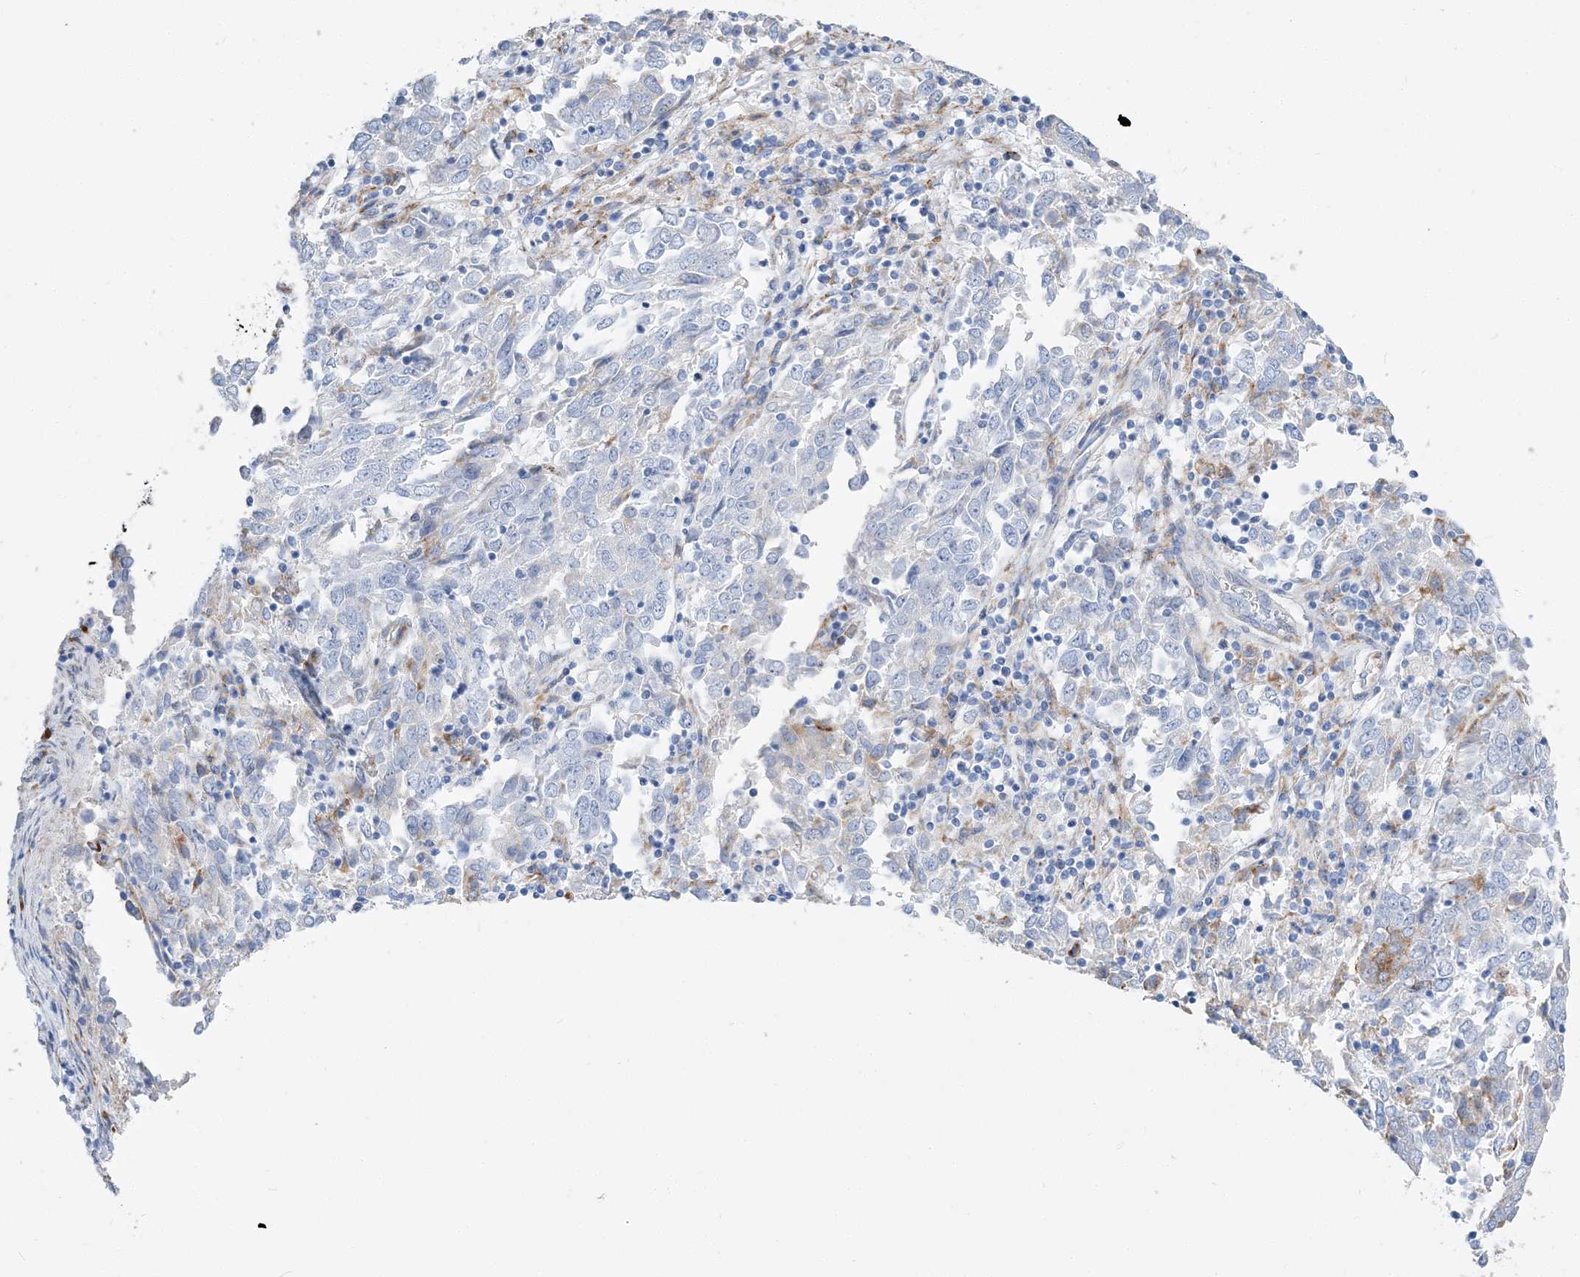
{"staining": {"intensity": "weak", "quantity": "<25%", "location": "cytoplasmic/membranous"}, "tissue": "endometrial cancer", "cell_type": "Tumor cells", "image_type": "cancer", "snomed": [{"axis": "morphology", "description": "Adenocarcinoma, NOS"}, {"axis": "topography", "description": "Endometrium"}], "caption": "An immunohistochemistry photomicrograph of endometrial cancer is shown. There is no staining in tumor cells of endometrial cancer.", "gene": "TSPYL6", "patient": {"sex": "female", "age": 80}}